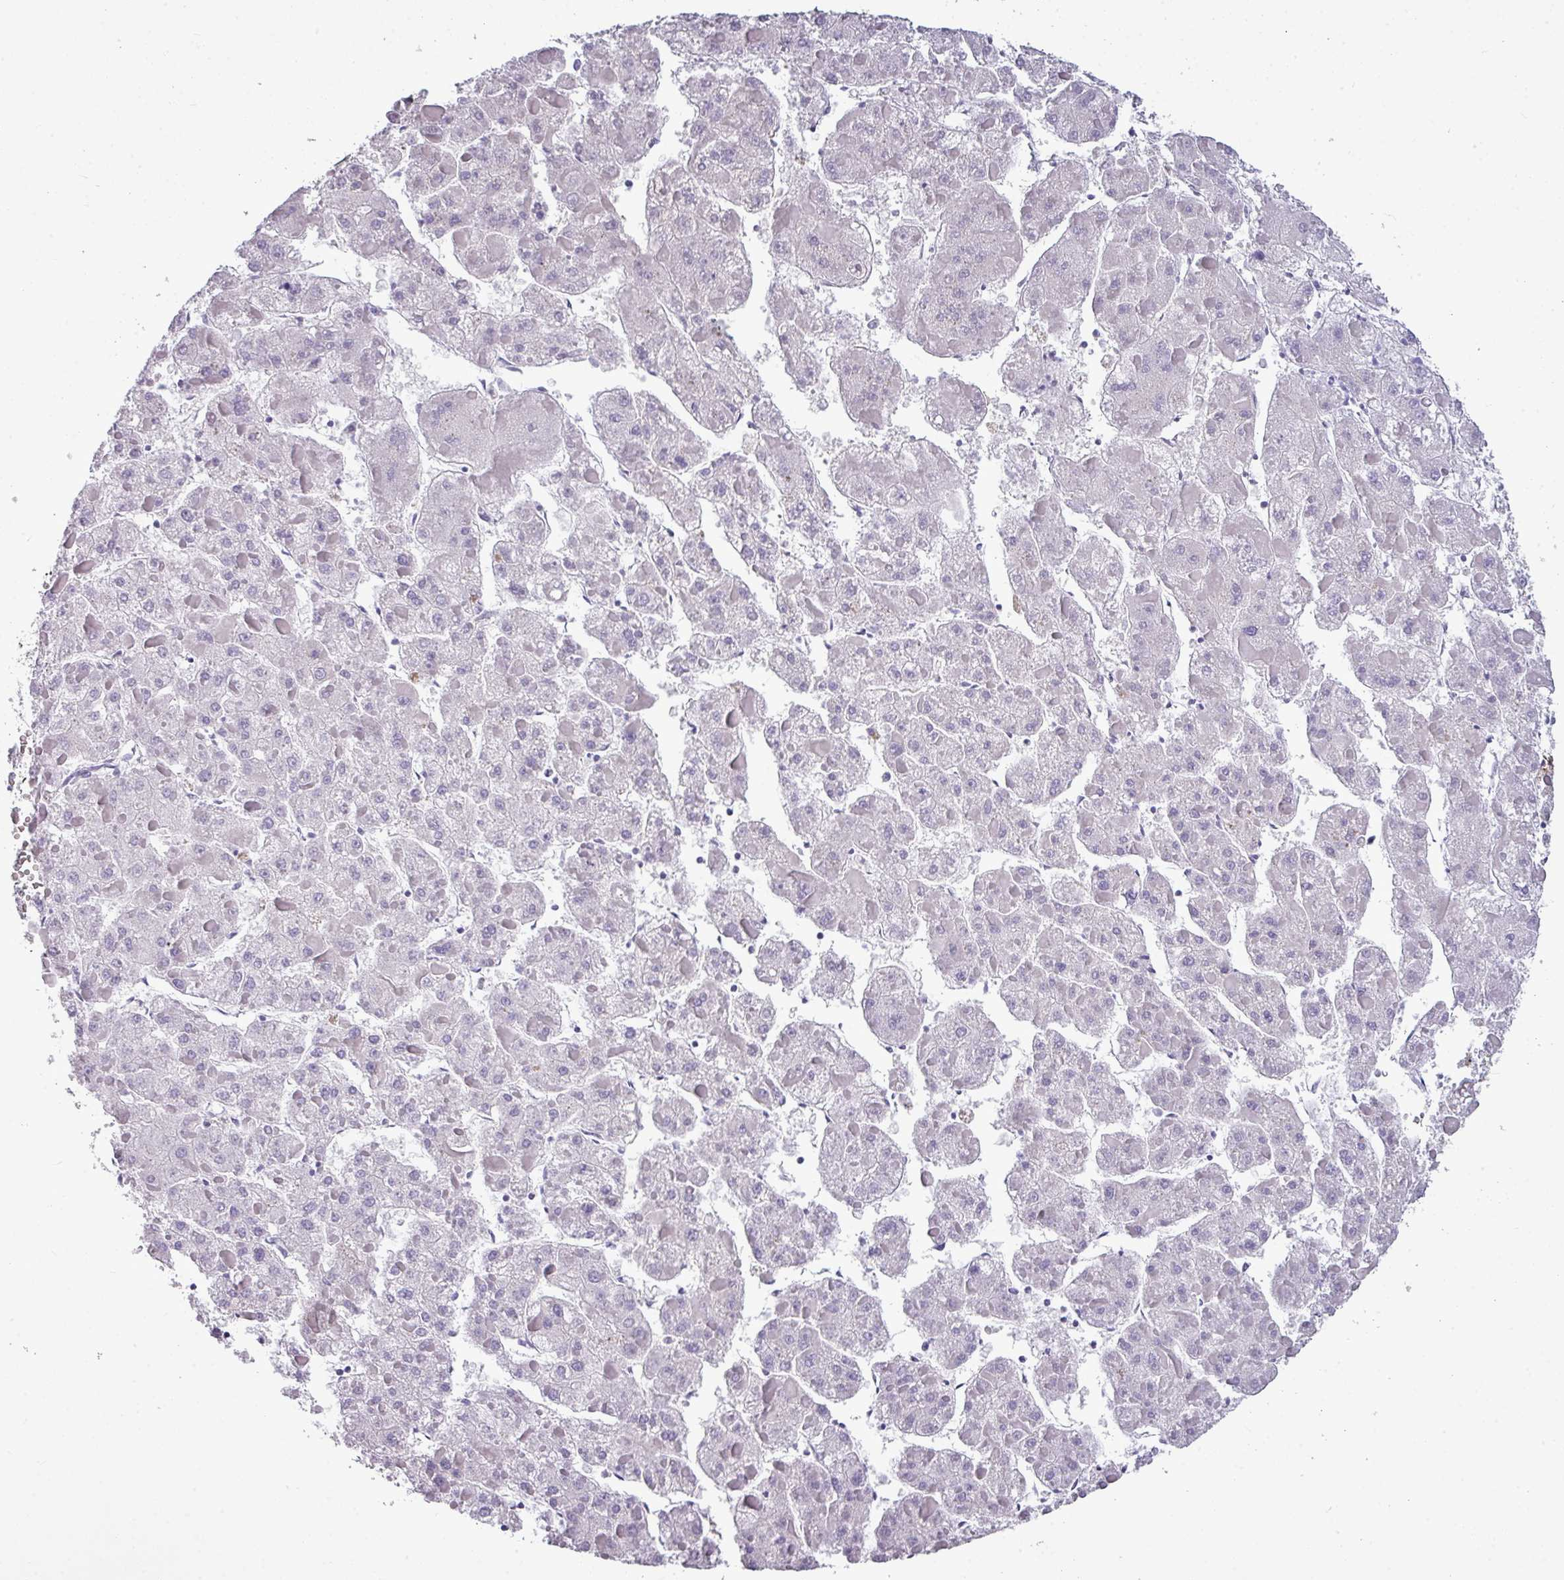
{"staining": {"intensity": "negative", "quantity": "none", "location": "none"}, "tissue": "liver cancer", "cell_type": "Tumor cells", "image_type": "cancer", "snomed": [{"axis": "morphology", "description": "Carcinoma, Hepatocellular, NOS"}, {"axis": "topography", "description": "Liver"}], "caption": "High power microscopy image of an IHC micrograph of liver cancer (hepatocellular carcinoma), revealing no significant staining in tumor cells.", "gene": "TMEM91", "patient": {"sex": "female", "age": 73}}